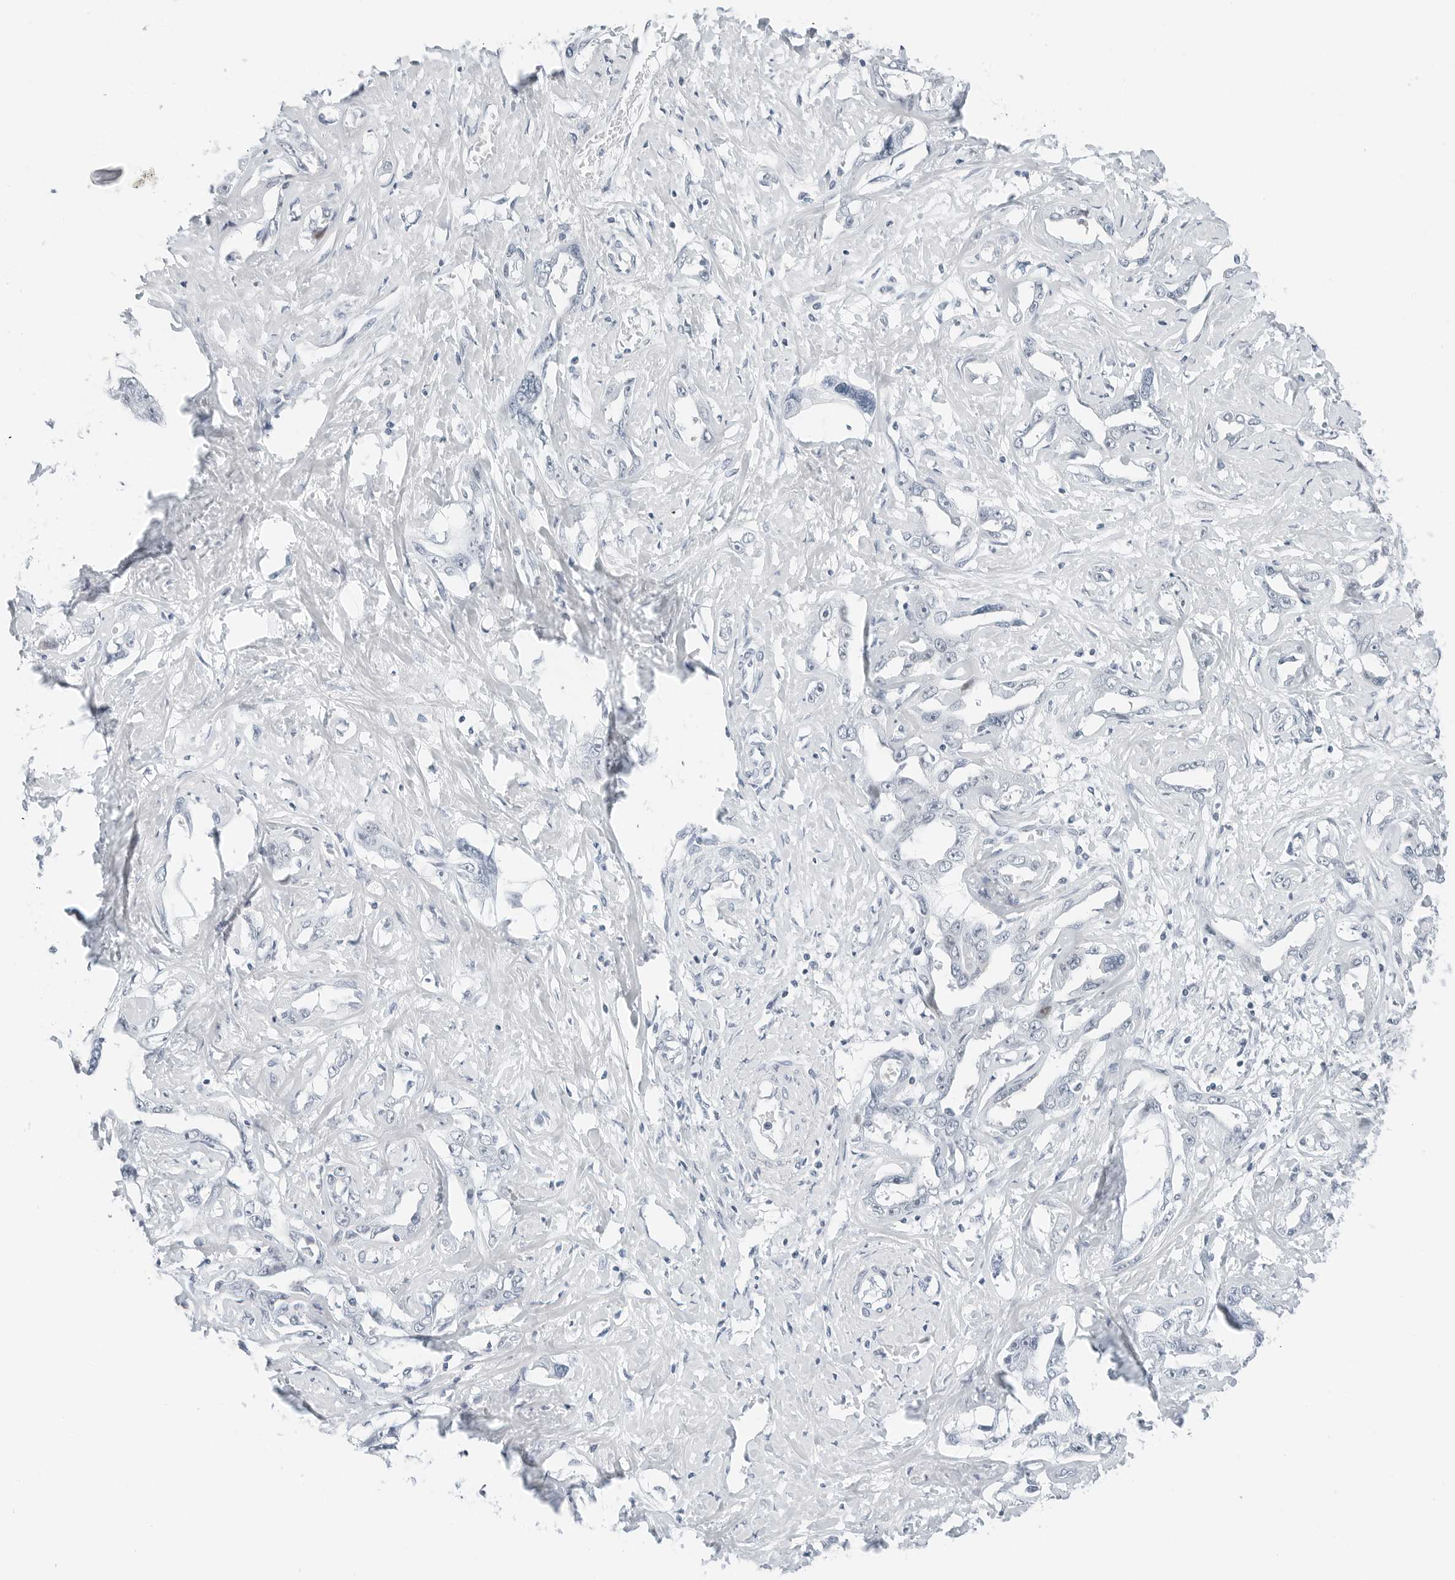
{"staining": {"intensity": "negative", "quantity": "none", "location": "none"}, "tissue": "liver cancer", "cell_type": "Tumor cells", "image_type": "cancer", "snomed": [{"axis": "morphology", "description": "Cholangiocarcinoma"}, {"axis": "topography", "description": "Liver"}], "caption": "Tumor cells show no significant protein expression in liver cancer (cholangiocarcinoma).", "gene": "NTMT2", "patient": {"sex": "male", "age": 59}}